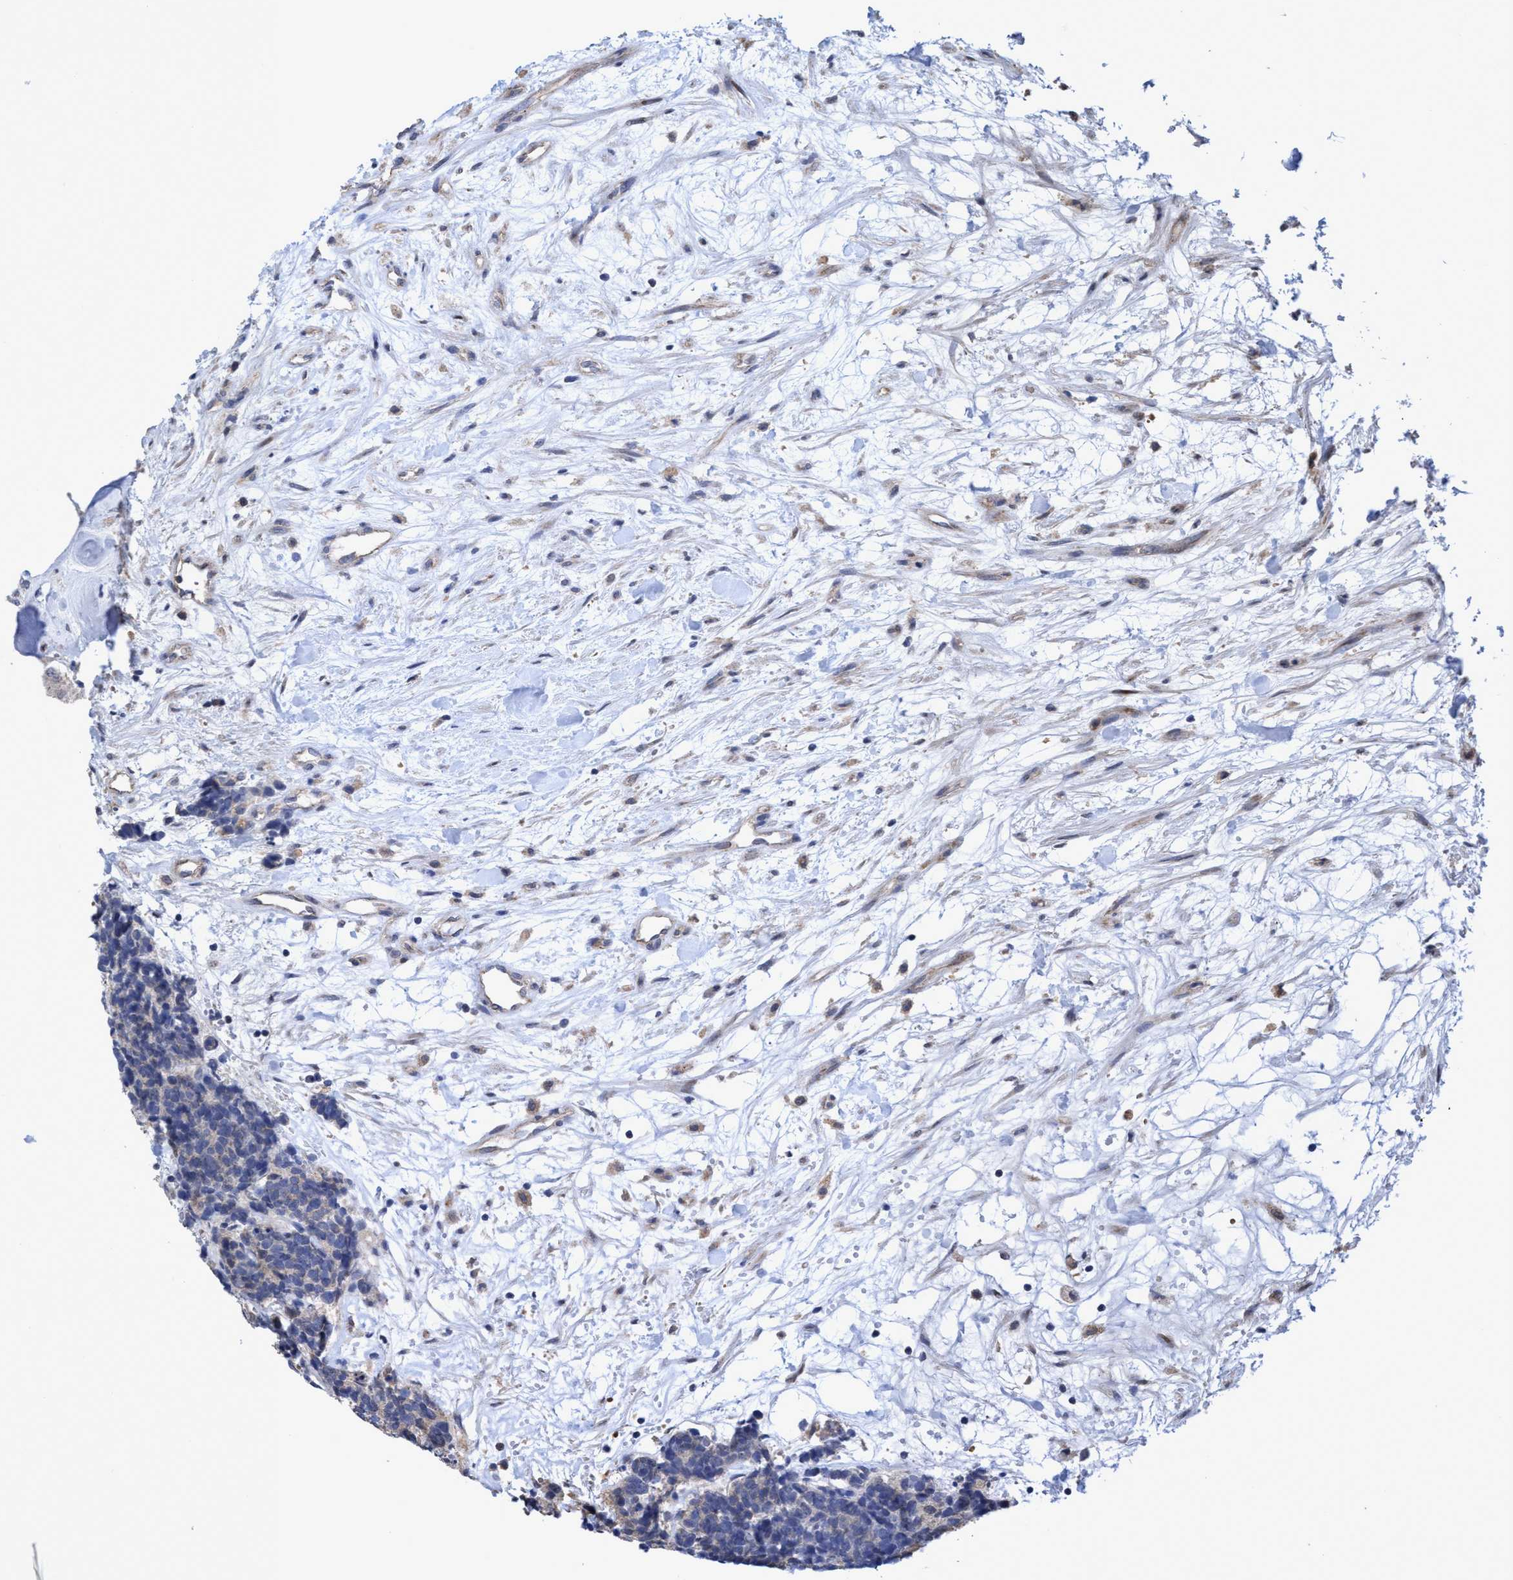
{"staining": {"intensity": "negative", "quantity": "none", "location": "none"}, "tissue": "carcinoid", "cell_type": "Tumor cells", "image_type": "cancer", "snomed": [{"axis": "morphology", "description": "Carcinoma, NOS"}, {"axis": "morphology", "description": "Carcinoid, malignant, NOS"}, {"axis": "topography", "description": "Urinary bladder"}], "caption": "This histopathology image is of carcinoid stained with IHC to label a protein in brown with the nuclei are counter-stained blue. There is no positivity in tumor cells. (Immunohistochemistry (ihc), brightfield microscopy, high magnification).", "gene": "SEMA4D", "patient": {"sex": "male", "age": 57}}